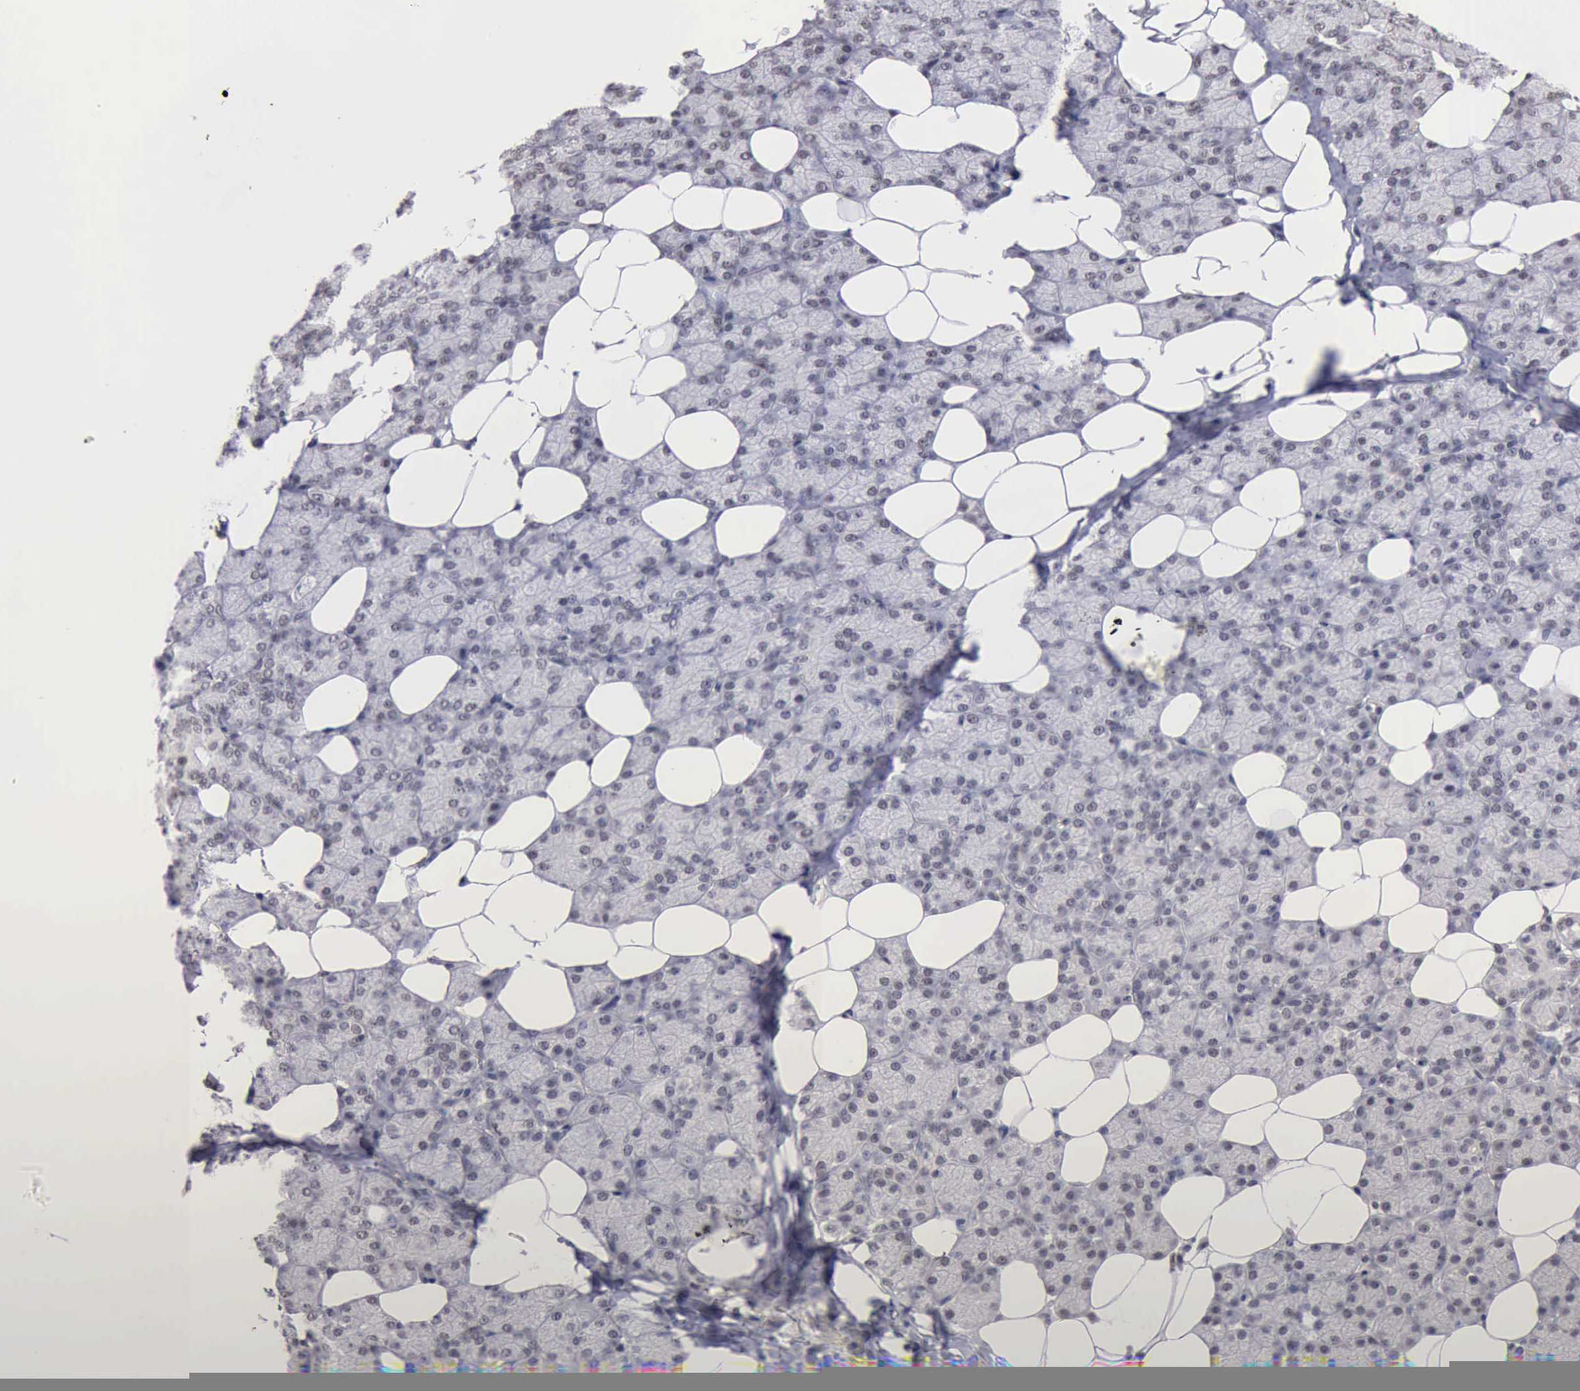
{"staining": {"intensity": "weak", "quantity": "<25%", "location": "nuclear"}, "tissue": "salivary gland", "cell_type": "Glandular cells", "image_type": "normal", "snomed": [{"axis": "morphology", "description": "Normal tissue, NOS"}, {"axis": "topography", "description": "Lymph node"}, {"axis": "topography", "description": "Salivary gland"}], "caption": "The immunohistochemistry micrograph has no significant positivity in glandular cells of salivary gland. (Brightfield microscopy of DAB immunohistochemistry (IHC) at high magnification).", "gene": "TAF1", "patient": {"sex": "male", "age": 8}}